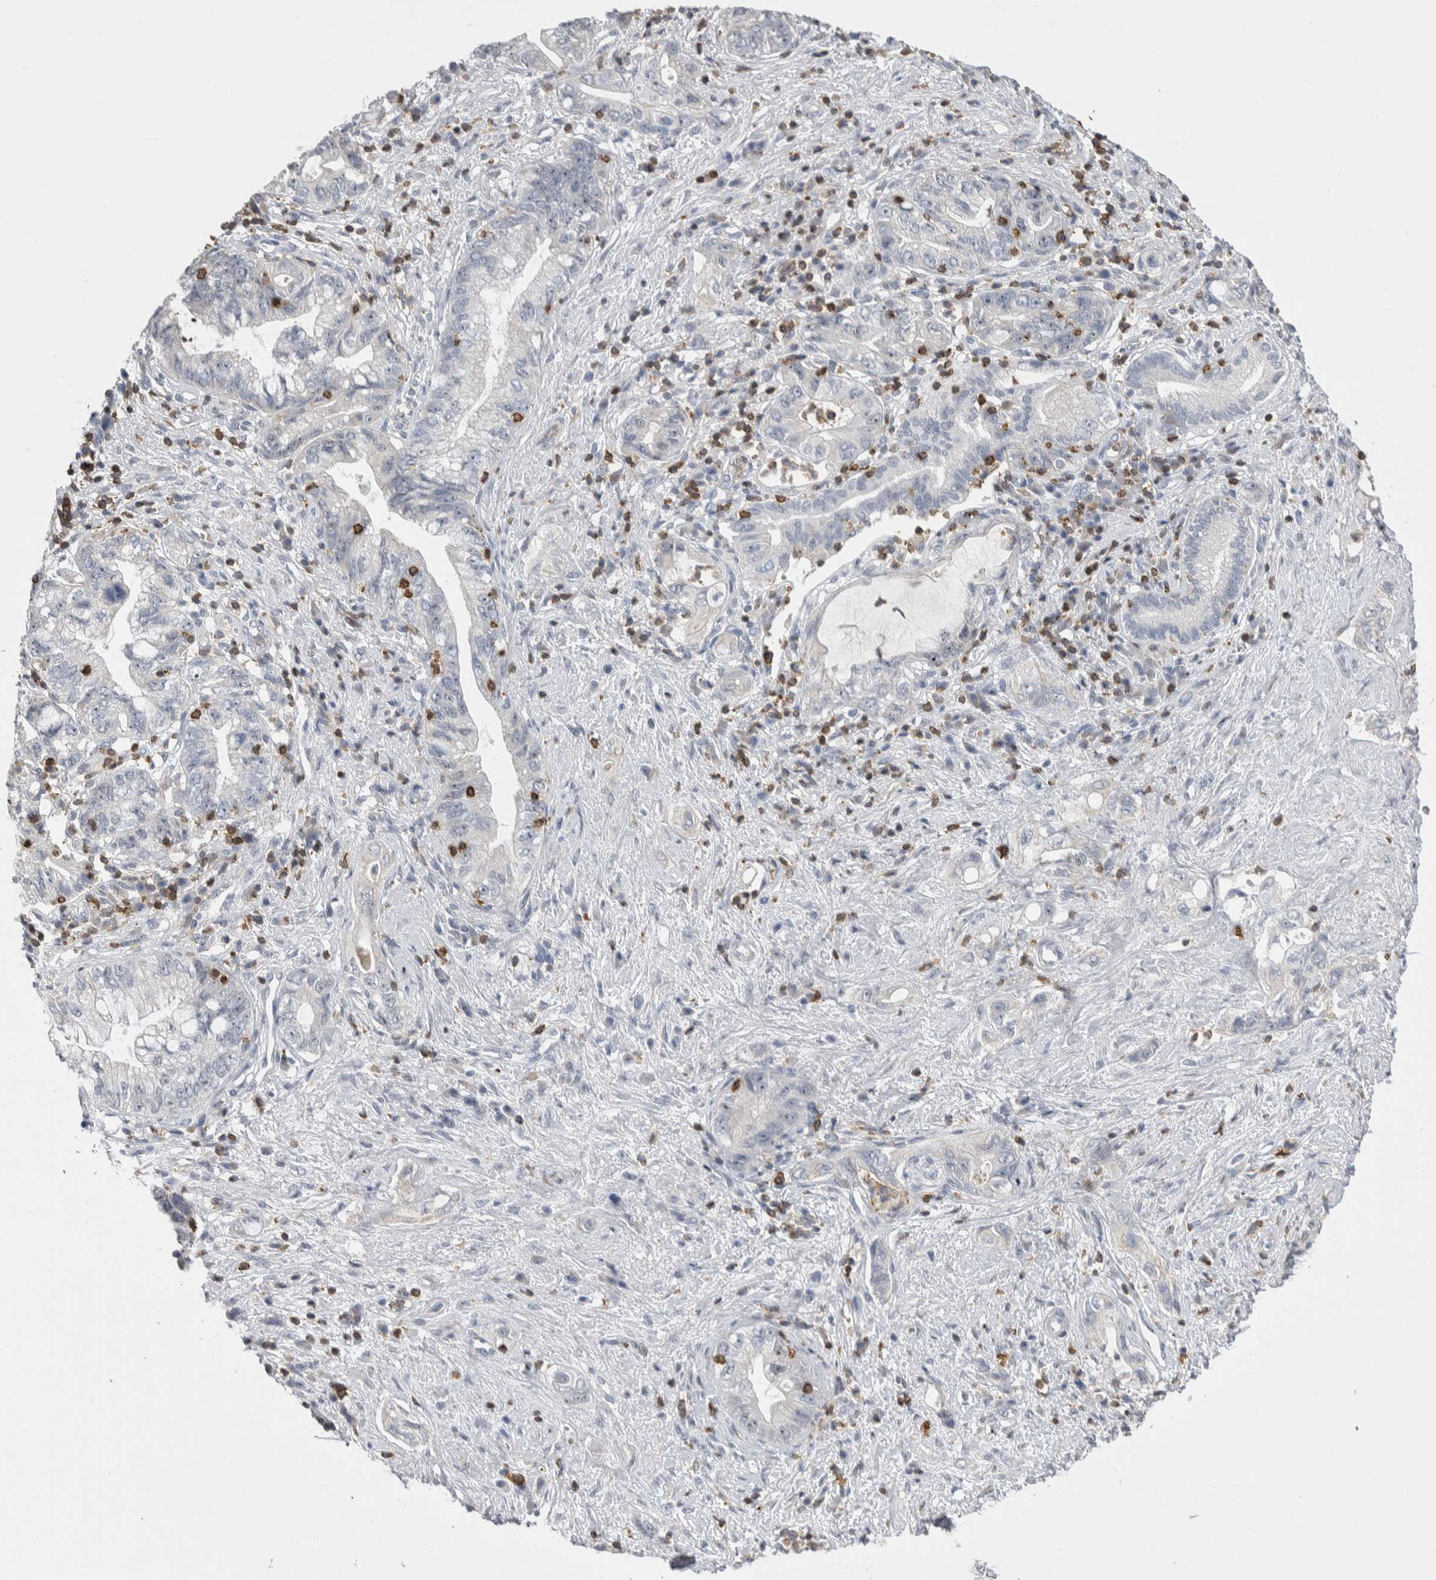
{"staining": {"intensity": "negative", "quantity": "none", "location": "none"}, "tissue": "pancreatic cancer", "cell_type": "Tumor cells", "image_type": "cancer", "snomed": [{"axis": "morphology", "description": "Adenocarcinoma, NOS"}, {"axis": "topography", "description": "Pancreas"}], "caption": "A high-resolution micrograph shows immunohistochemistry (IHC) staining of pancreatic adenocarcinoma, which reveals no significant positivity in tumor cells.", "gene": "CEP295NL", "patient": {"sex": "female", "age": 73}}